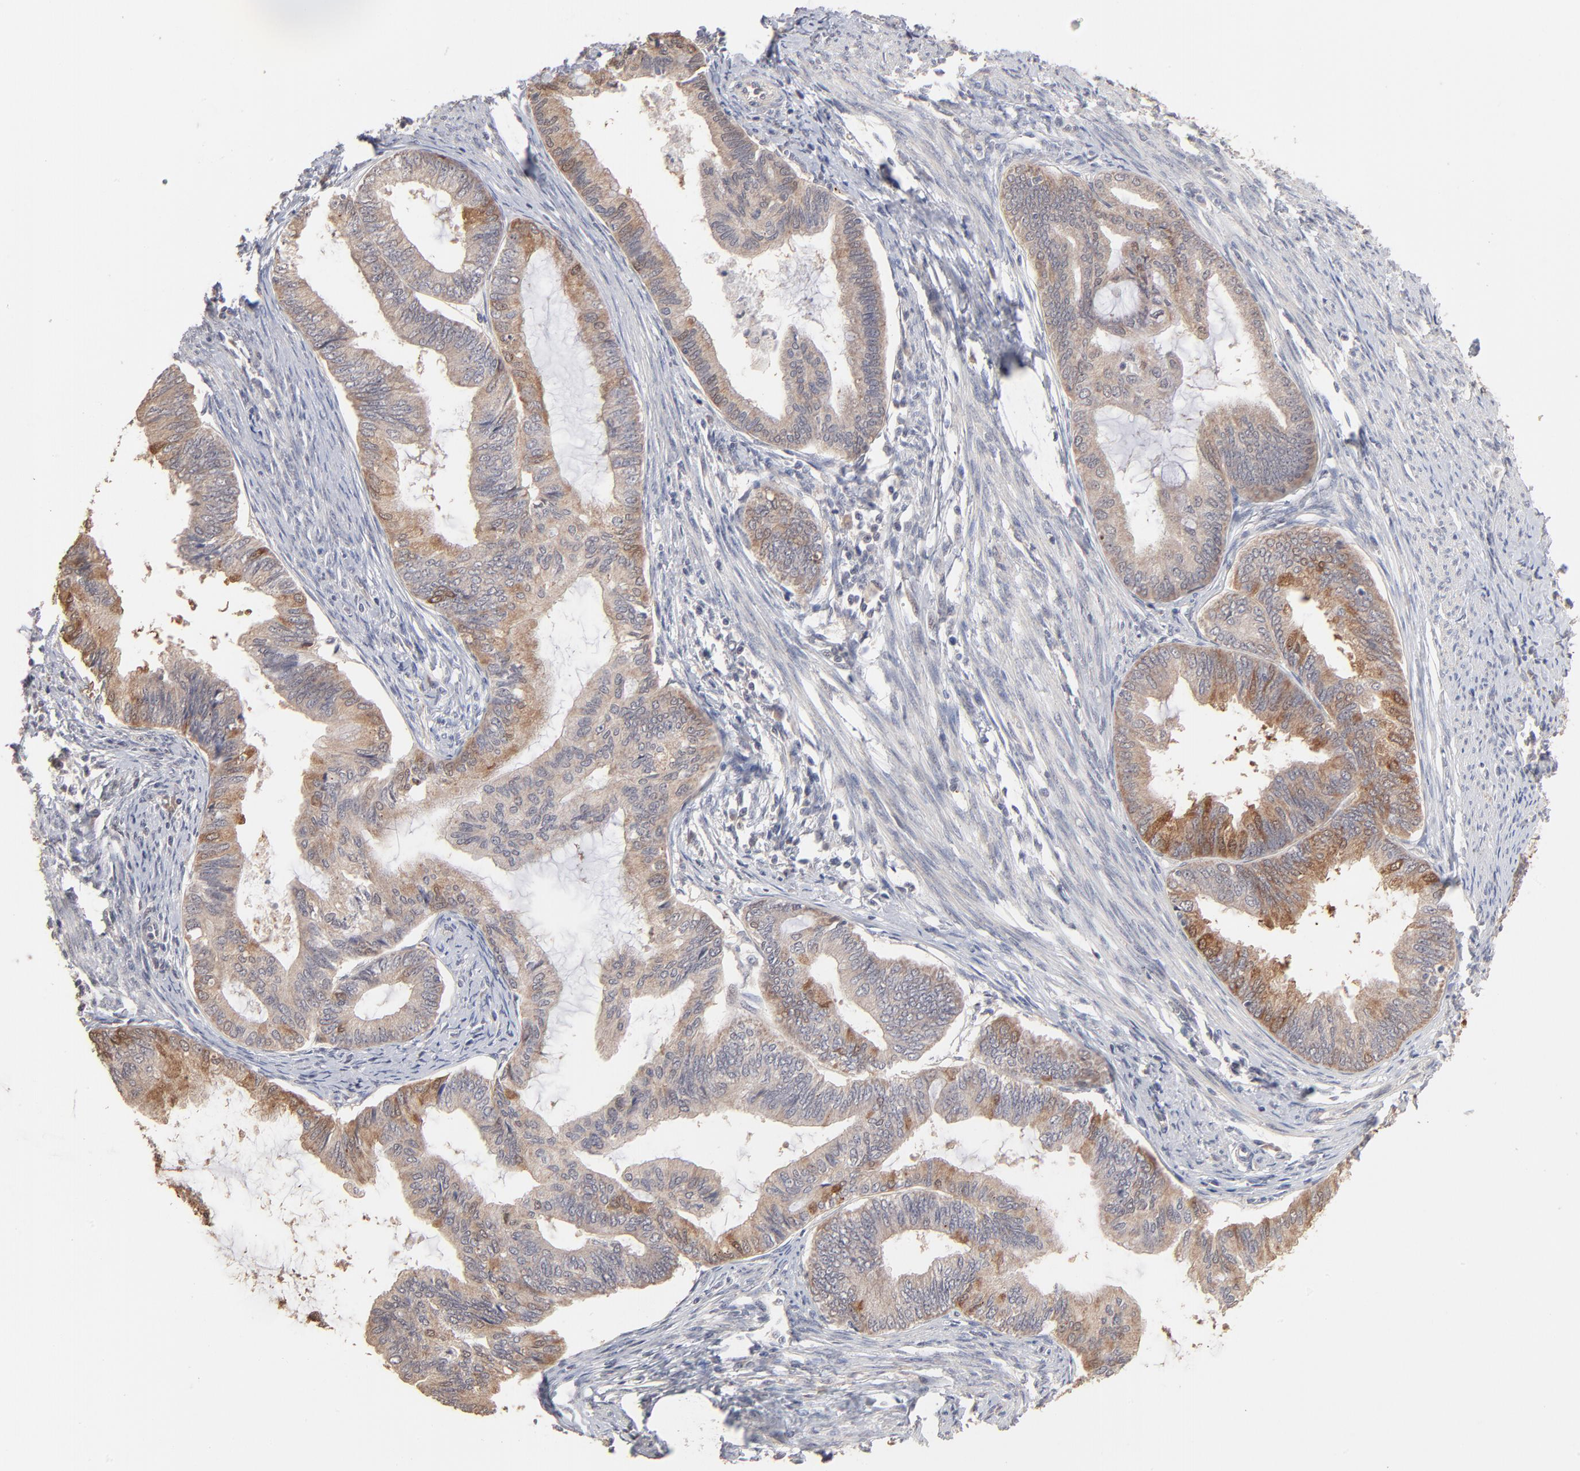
{"staining": {"intensity": "moderate", "quantity": "25%-75%", "location": "cytoplasmic/membranous"}, "tissue": "endometrial cancer", "cell_type": "Tumor cells", "image_type": "cancer", "snomed": [{"axis": "morphology", "description": "Adenocarcinoma, NOS"}, {"axis": "topography", "description": "Endometrium"}], "caption": "The micrograph displays staining of adenocarcinoma (endometrial), revealing moderate cytoplasmic/membranous protein staining (brown color) within tumor cells.", "gene": "MSL2", "patient": {"sex": "female", "age": 86}}